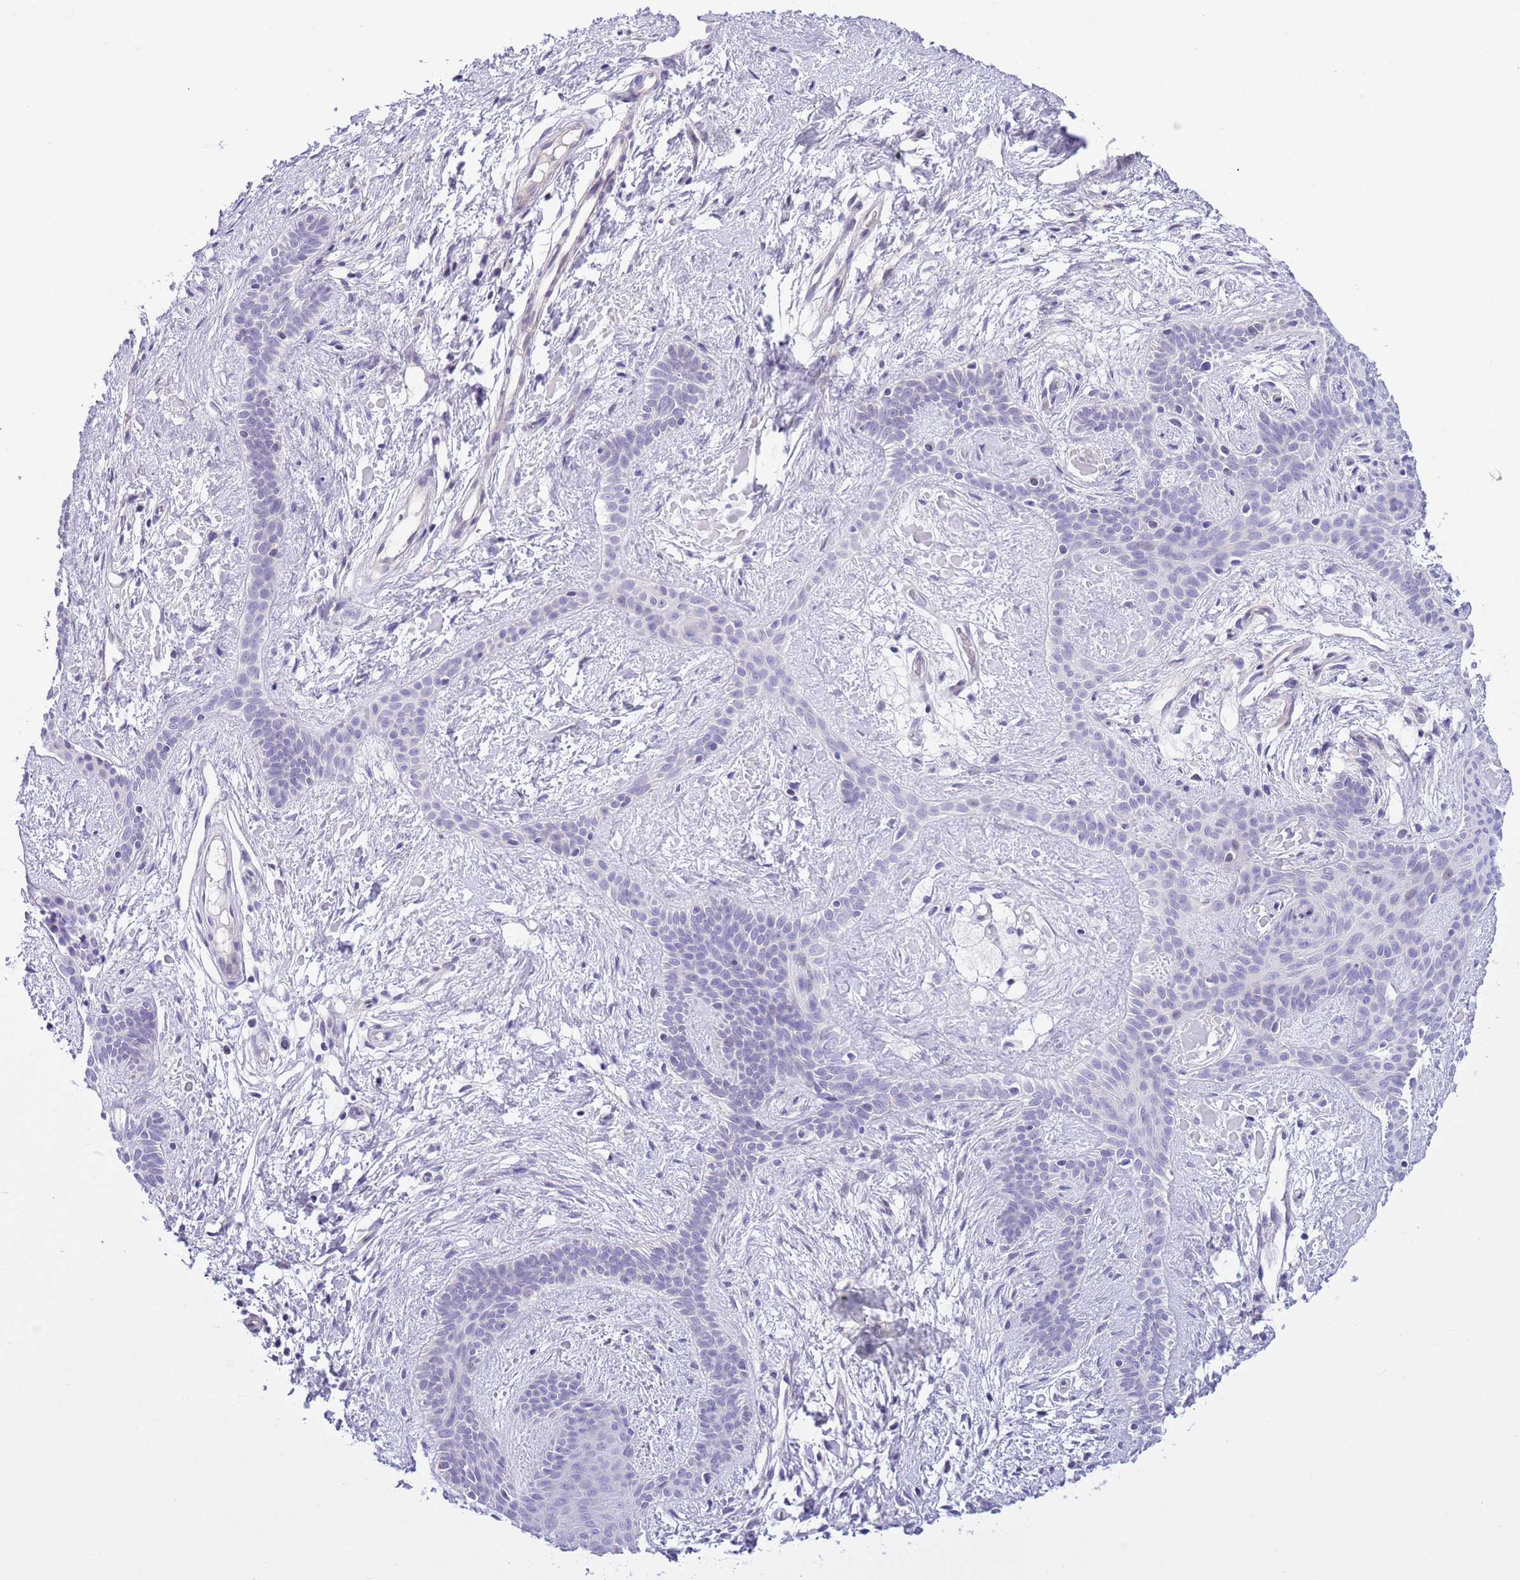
{"staining": {"intensity": "negative", "quantity": "none", "location": "none"}, "tissue": "skin cancer", "cell_type": "Tumor cells", "image_type": "cancer", "snomed": [{"axis": "morphology", "description": "Basal cell carcinoma"}, {"axis": "topography", "description": "Skin"}], "caption": "Micrograph shows no significant protein staining in tumor cells of basal cell carcinoma (skin). (Brightfield microscopy of DAB (3,3'-diaminobenzidine) immunohistochemistry (IHC) at high magnification).", "gene": "NET1", "patient": {"sex": "male", "age": 78}}